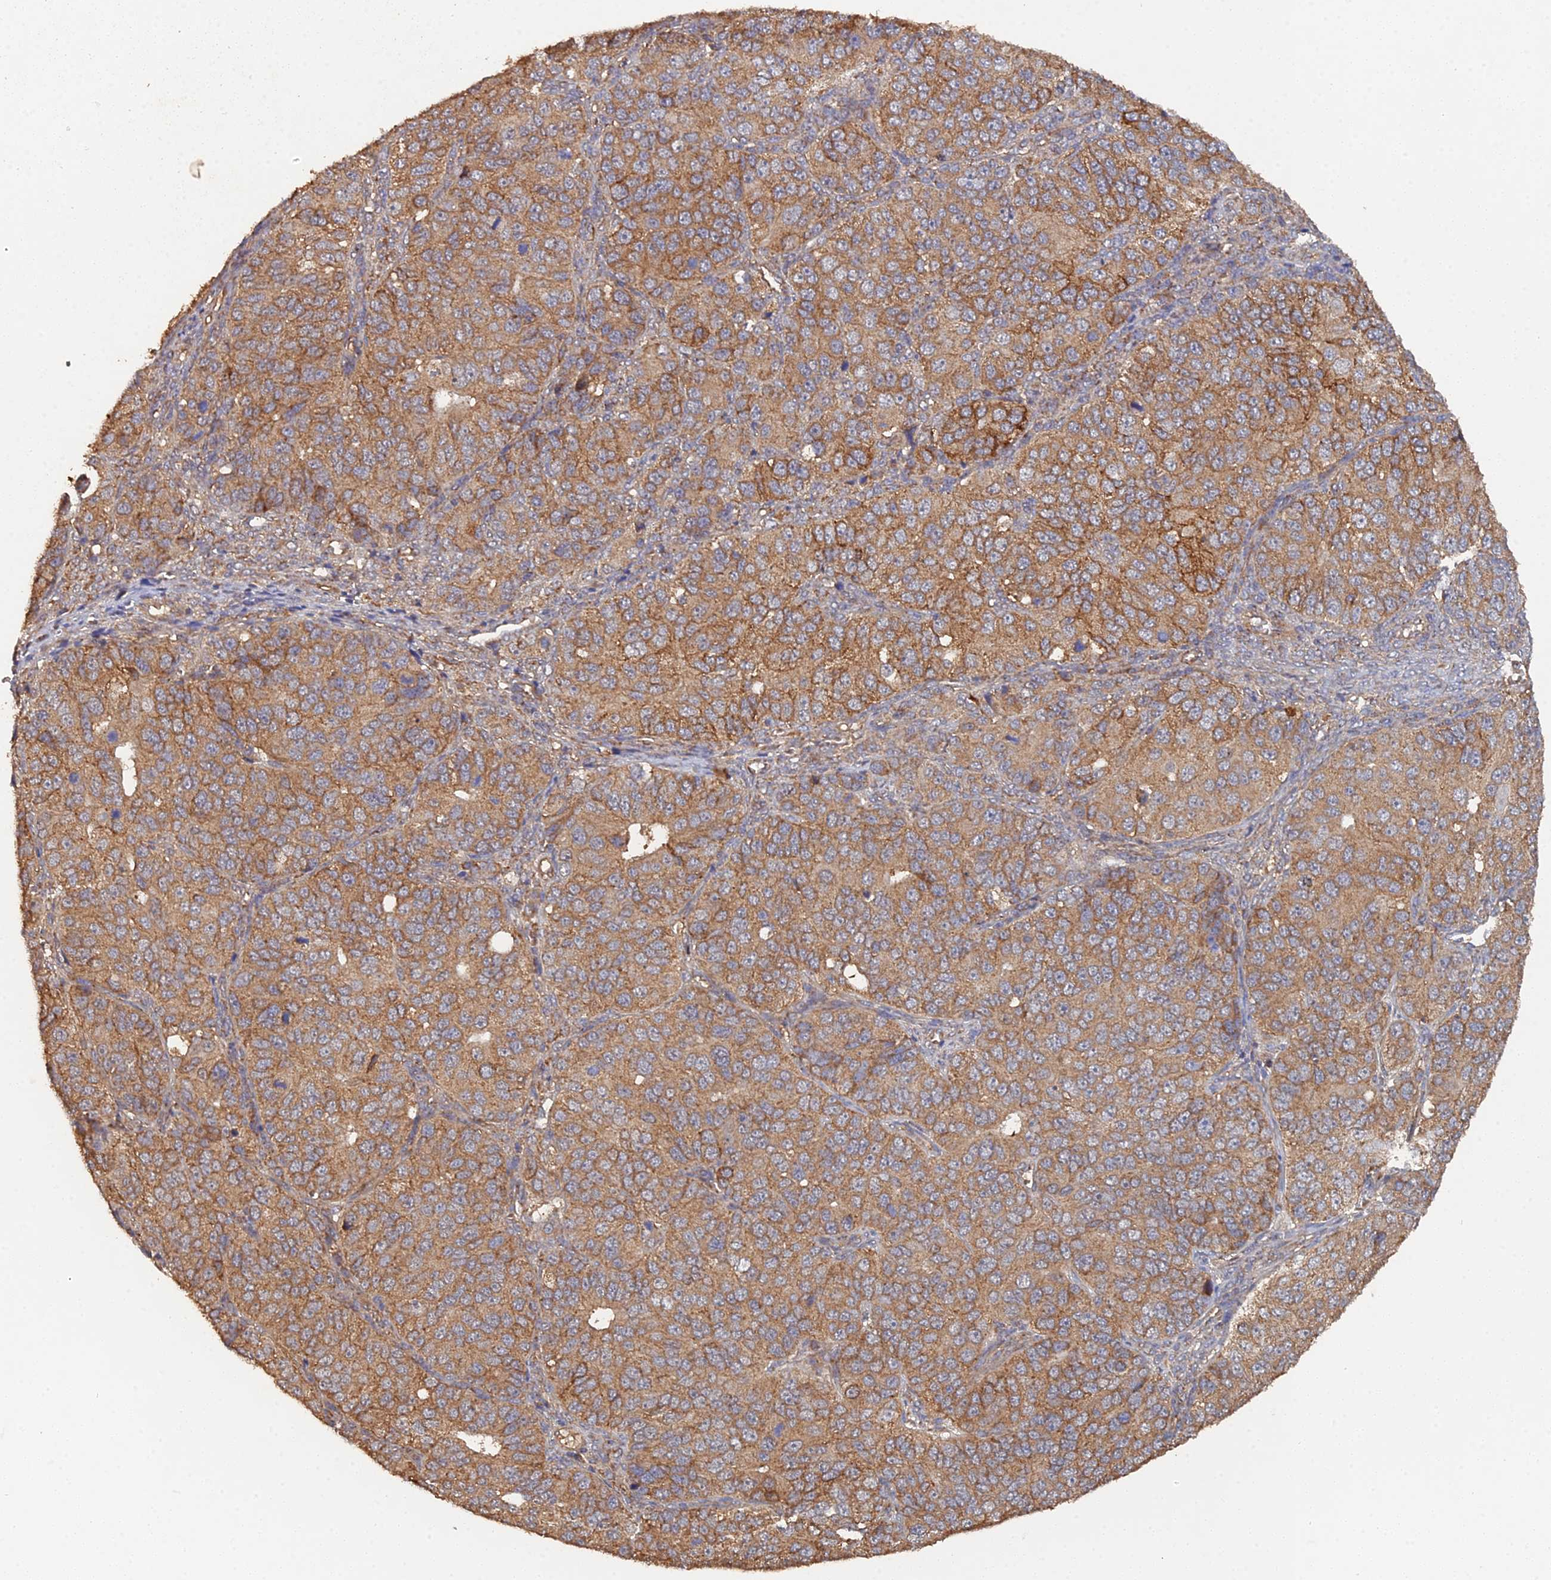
{"staining": {"intensity": "moderate", "quantity": ">75%", "location": "cytoplasmic/membranous"}, "tissue": "ovarian cancer", "cell_type": "Tumor cells", "image_type": "cancer", "snomed": [{"axis": "morphology", "description": "Carcinoma, endometroid"}, {"axis": "topography", "description": "Ovary"}], "caption": "Protein expression analysis of ovarian cancer exhibits moderate cytoplasmic/membranous staining in about >75% of tumor cells.", "gene": "SPANXN4", "patient": {"sex": "female", "age": 51}}